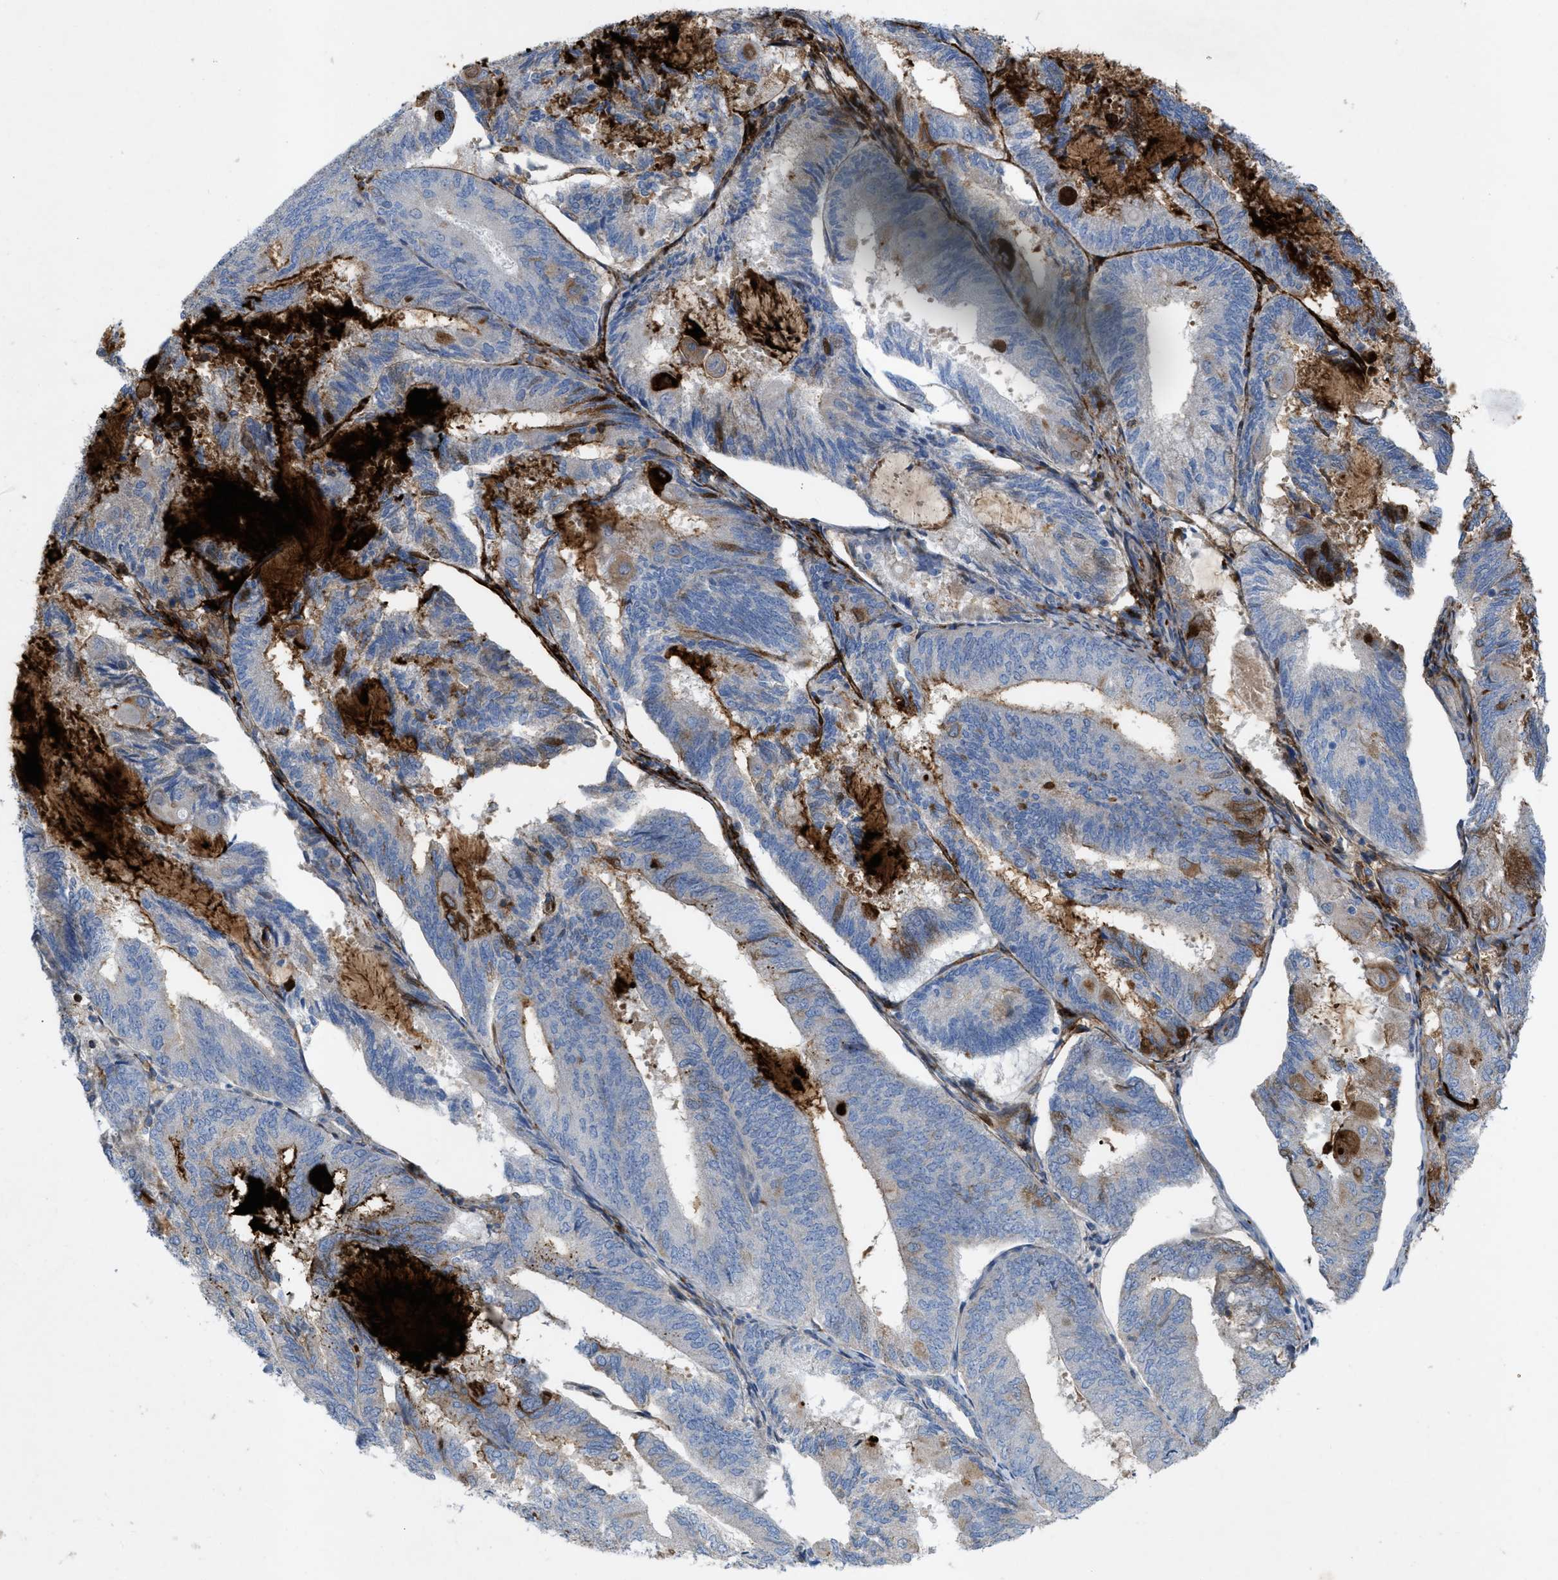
{"staining": {"intensity": "strong", "quantity": "<25%", "location": "cytoplasmic/membranous"}, "tissue": "endometrial cancer", "cell_type": "Tumor cells", "image_type": "cancer", "snomed": [{"axis": "morphology", "description": "Adenocarcinoma, NOS"}, {"axis": "topography", "description": "Endometrium"}], "caption": "Immunohistochemistry (IHC) micrograph of endometrial adenocarcinoma stained for a protein (brown), which reveals medium levels of strong cytoplasmic/membranous expression in approximately <25% of tumor cells.", "gene": "PLPPR5", "patient": {"sex": "female", "age": 81}}